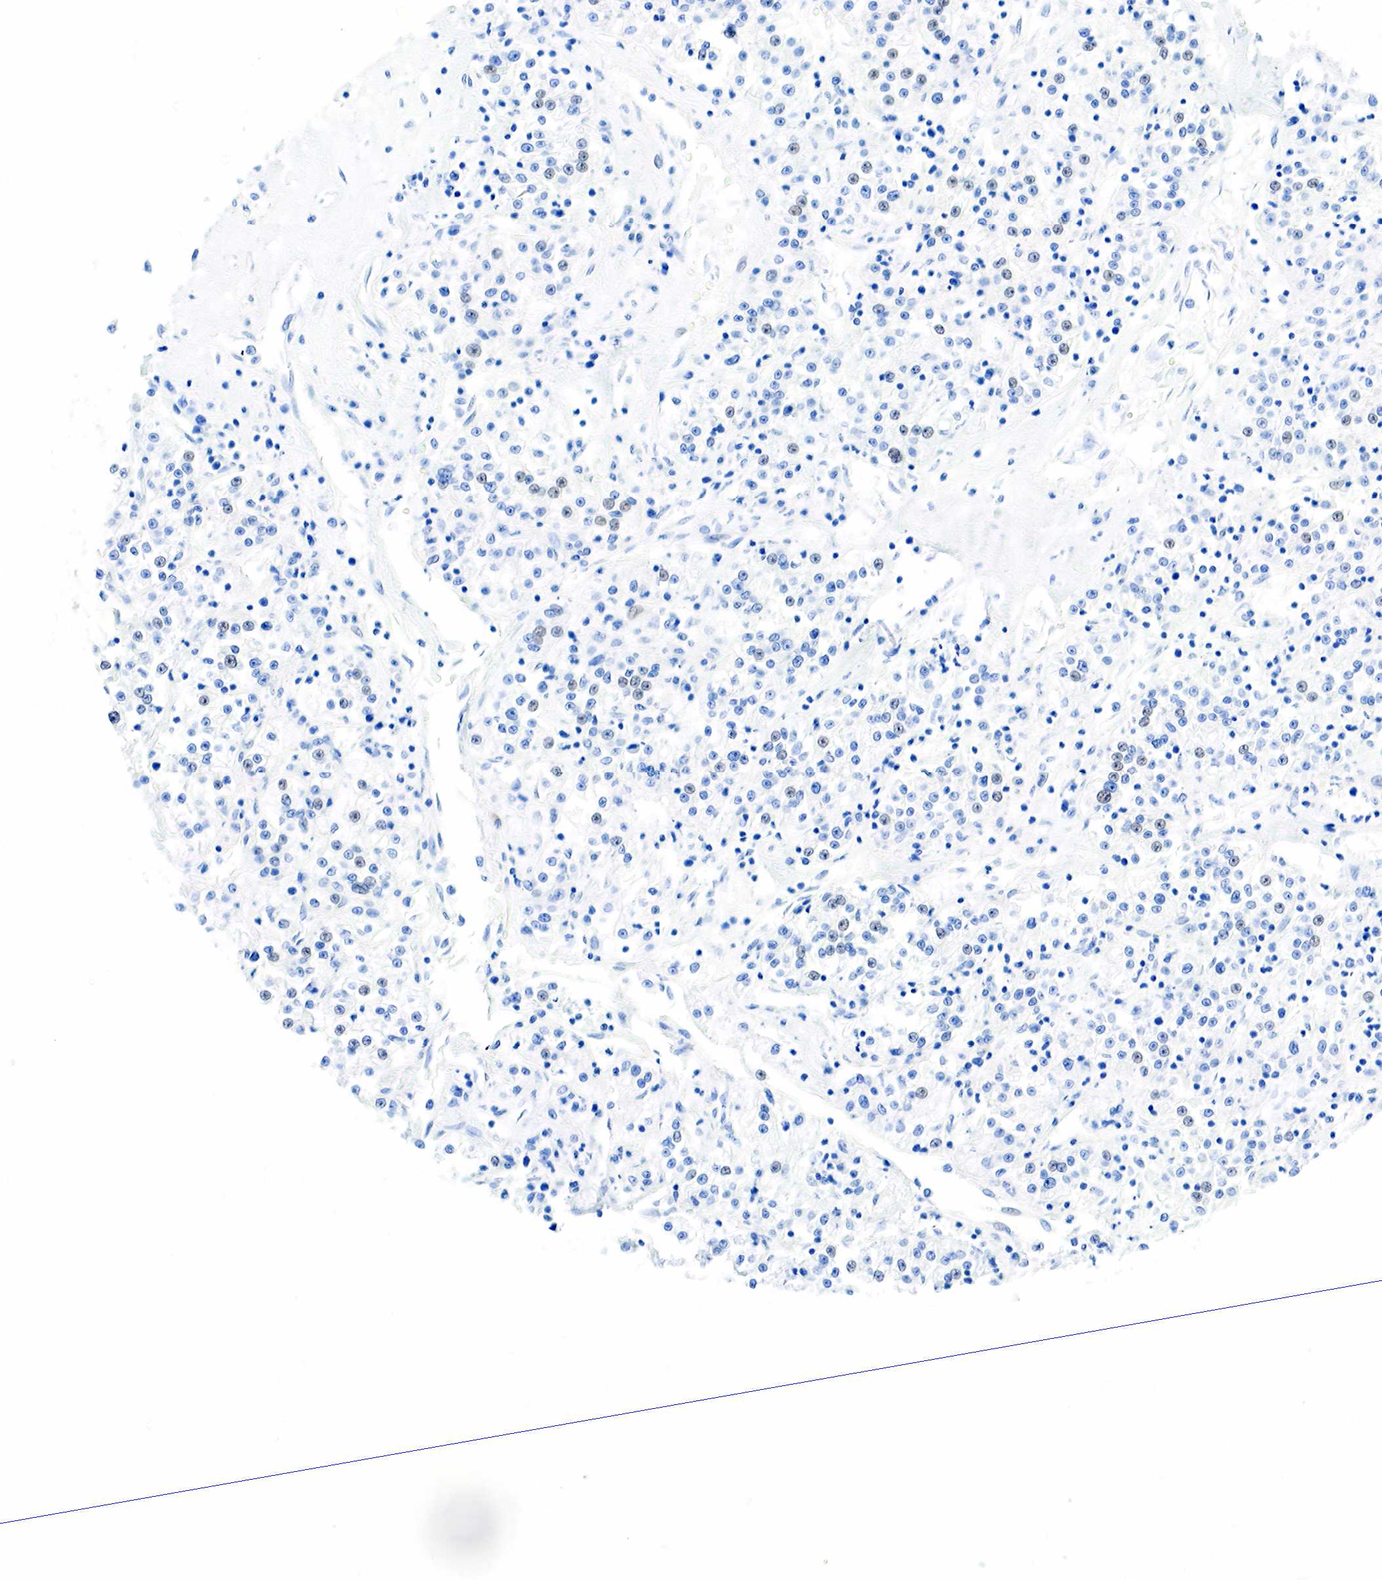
{"staining": {"intensity": "negative", "quantity": "none", "location": "none"}, "tissue": "renal cancer", "cell_type": "Tumor cells", "image_type": "cancer", "snomed": [{"axis": "morphology", "description": "Adenocarcinoma, NOS"}, {"axis": "topography", "description": "Kidney"}], "caption": "The photomicrograph shows no staining of tumor cells in renal cancer (adenocarcinoma). (DAB IHC, high magnification).", "gene": "INHA", "patient": {"sex": "female", "age": 76}}